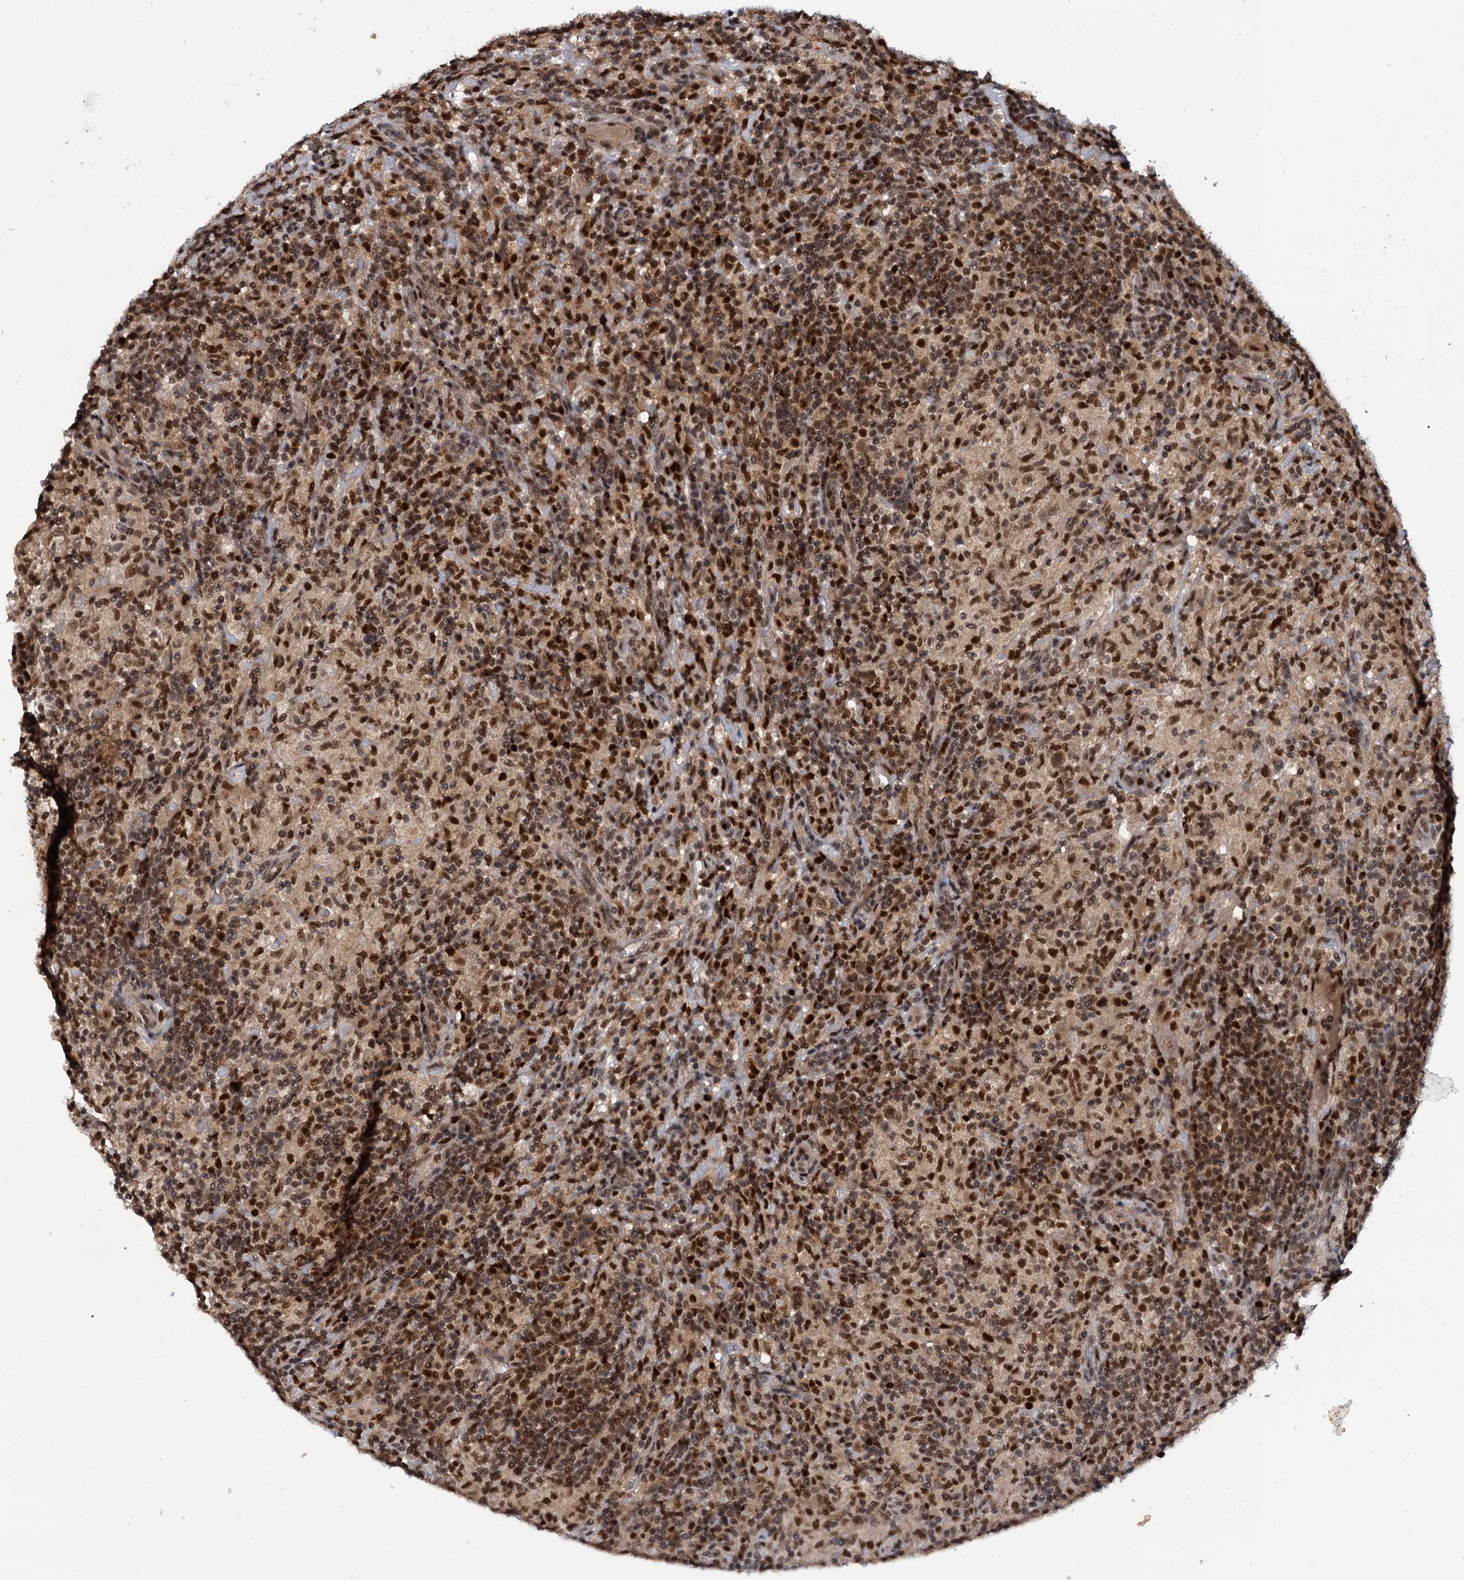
{"staining": {"intensity": "moderate", "quantity": ">75%", "location": "nuclear"}, "tissue": "lymphoma", "cell_type": "Tumor cells", "image_type": "cancer", "snomed": [{"axis": "morphology", "description": "Hodgkin's disease, NOS"}, {"axis": "topography", "description": "Lymph node"}], "caption": "Protein positivity by immunohistochemistry (IHC) shows moderate nuclear positivity in about >75% of tumor cells in lymphoma.", "gene": "RNASEH2B", "patient": {"sex": "male", "age": 70}}